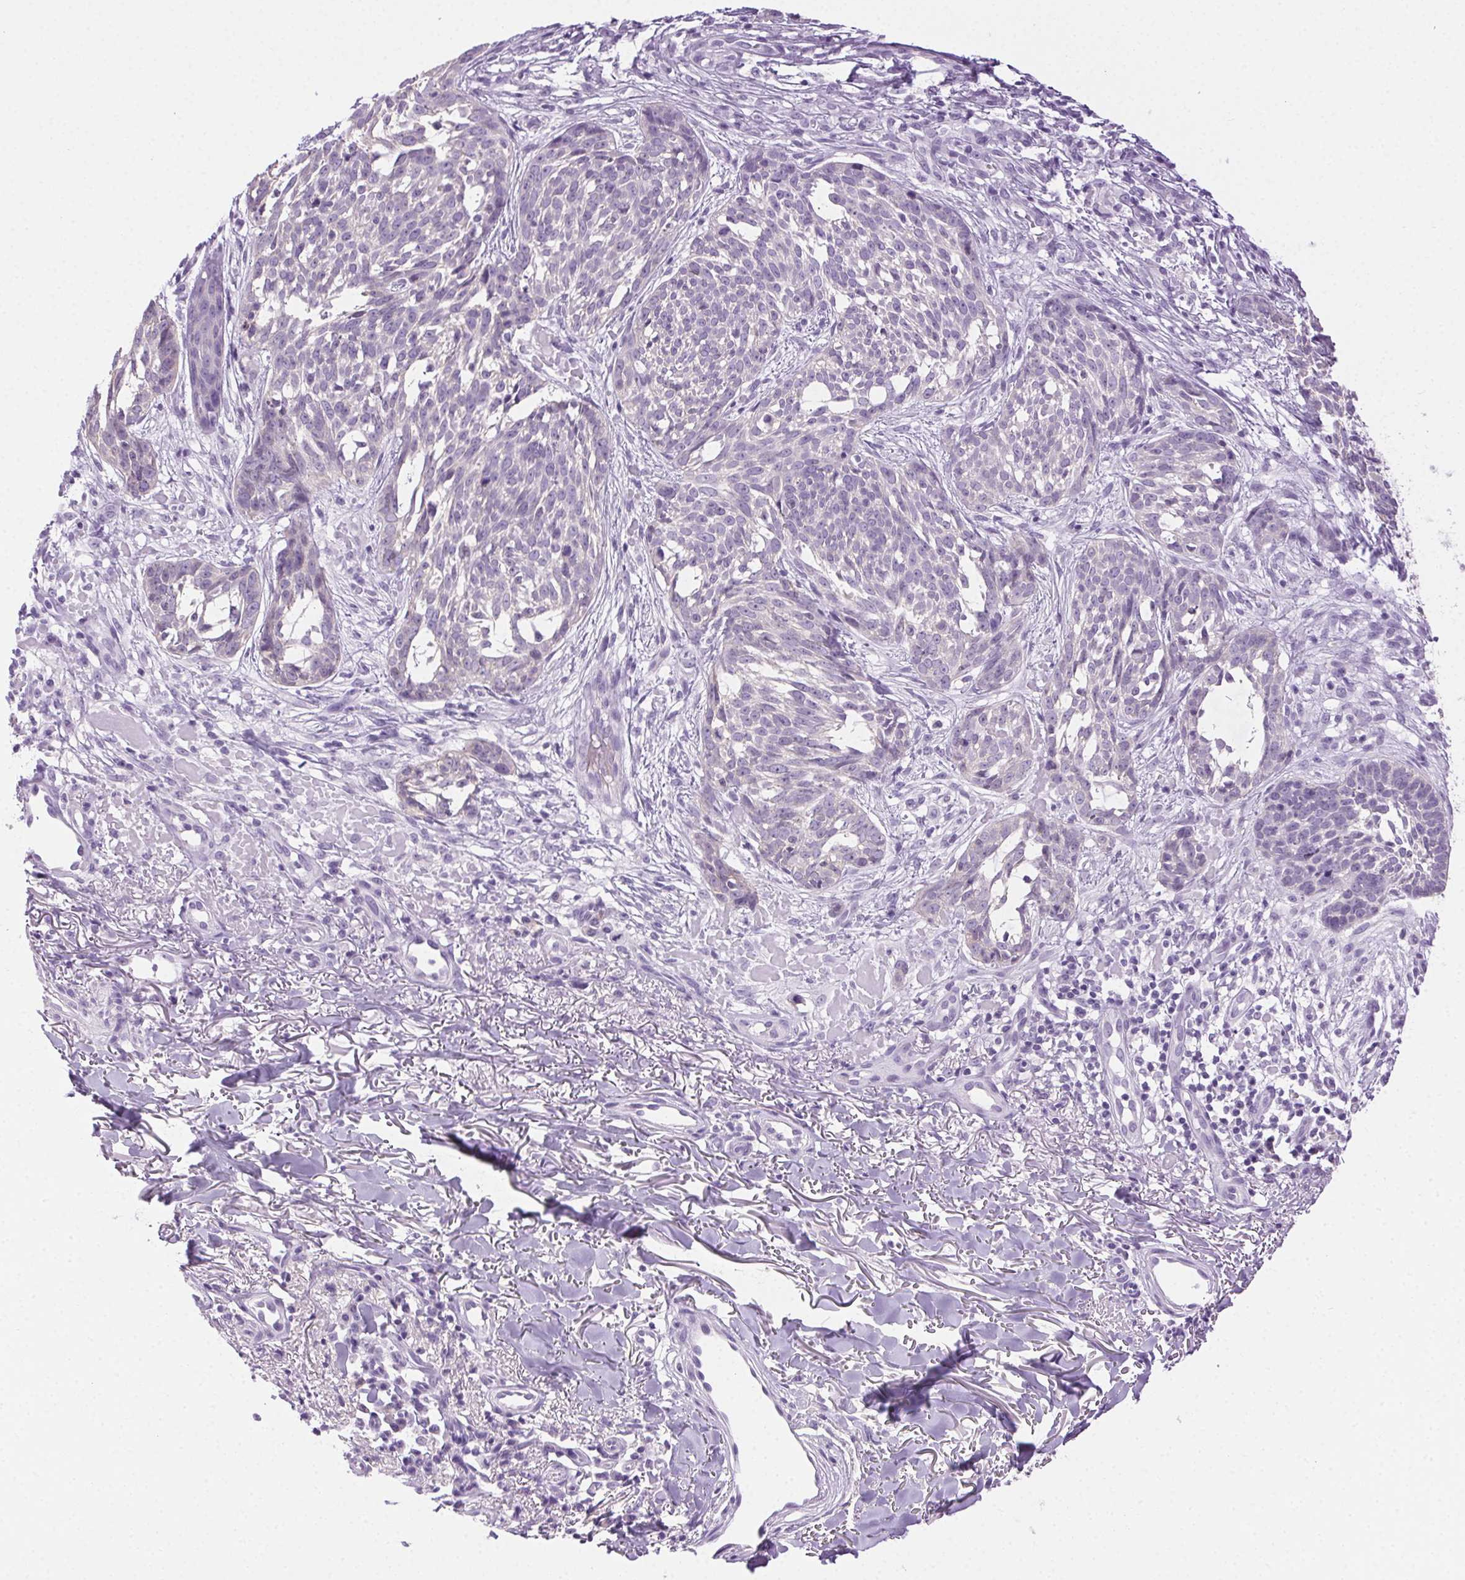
{"staining": {"intensity": "negative", "quantity": "none", "location": "none"}, "tissue": "skin cancer", "cell_type": "Tumor cells", "image_type": "cancer", "snomed": [{"axis": "morphology", "description": "Basal cell carcinoma"}, {"axis": "topography", "description": "Skin"}], "caption": "Tumor cells show no significant staining in skin basal cell carcinoma. The staining is performed using DAB (3,3'-diaminobenzidine) brown chromogen with nuclei counter-stained in using hematoxylin.", "gene": "CLDN10", "patient": {"sex": "male", "age": 88}}